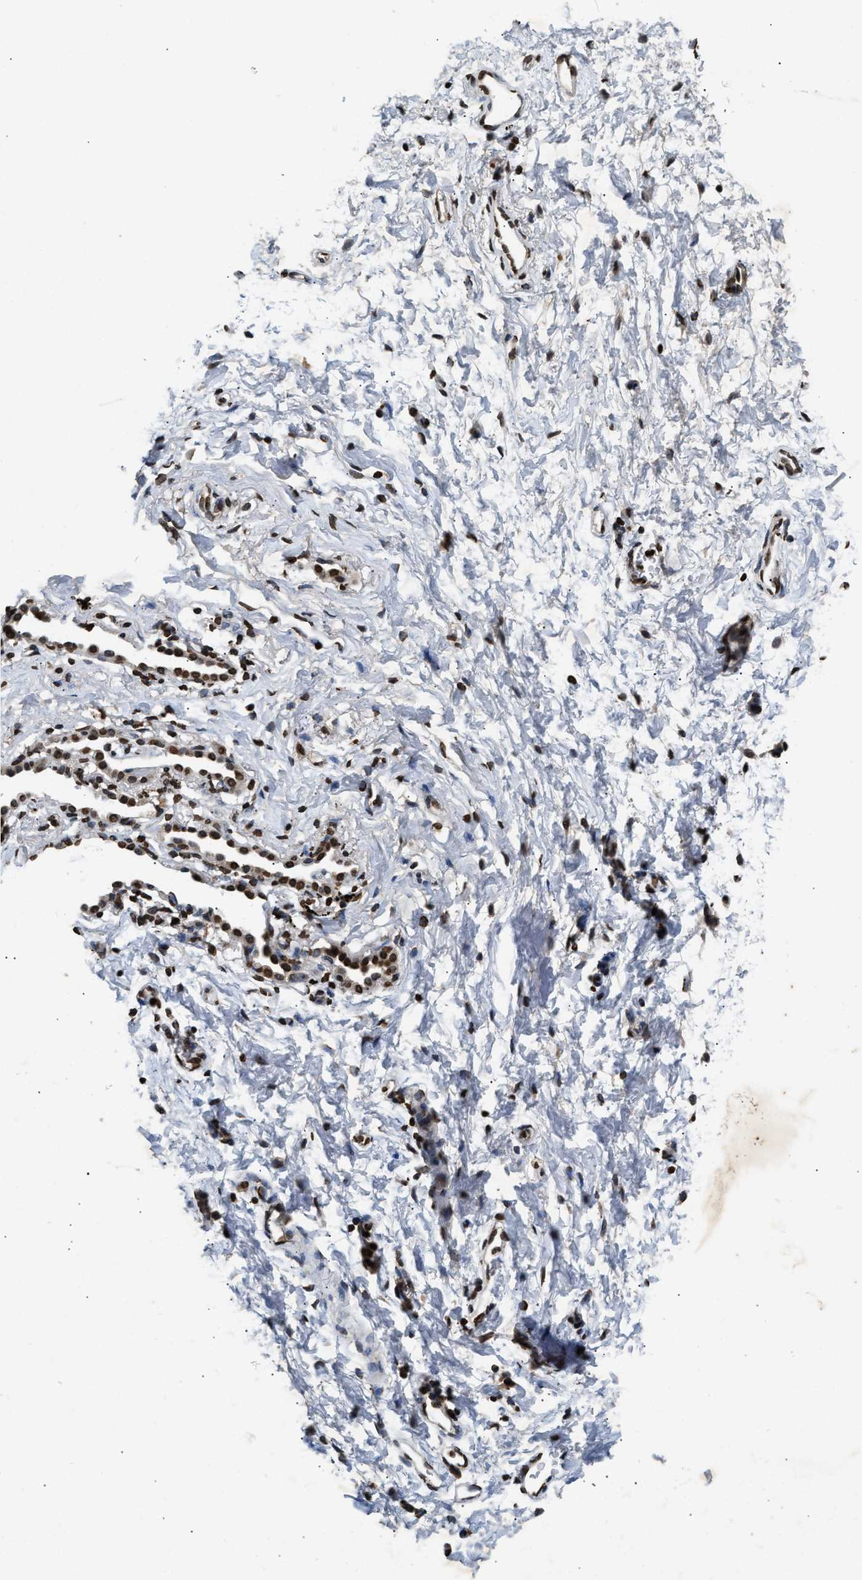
{"staining": {"intensity": "moderate", "quantity": ">75%", "location": "nuclear"}, "tissue": "adipose tissue", "cell_type": "Adipocytes", "image_type": "normal", "snomed": [{"axis": "morphology", "description": "Normal tissue, NOS"}, {"axis": "topography", "description": "Cartilage tissue"}, {"axis": "topography", "description": "Bronchus"}], "caption": "The immunohistochemical stain labels moderate nuclear staining in adipocytes of benign adipose tissue. (Stains: DAB (3,3'-diaminobenzidine) in brown, nuclei in blue, Microscopy: brightfield microscopy at high magnification).", "gene": "DNASE1L3", "patient": {"sex": "female", "age": 53}}